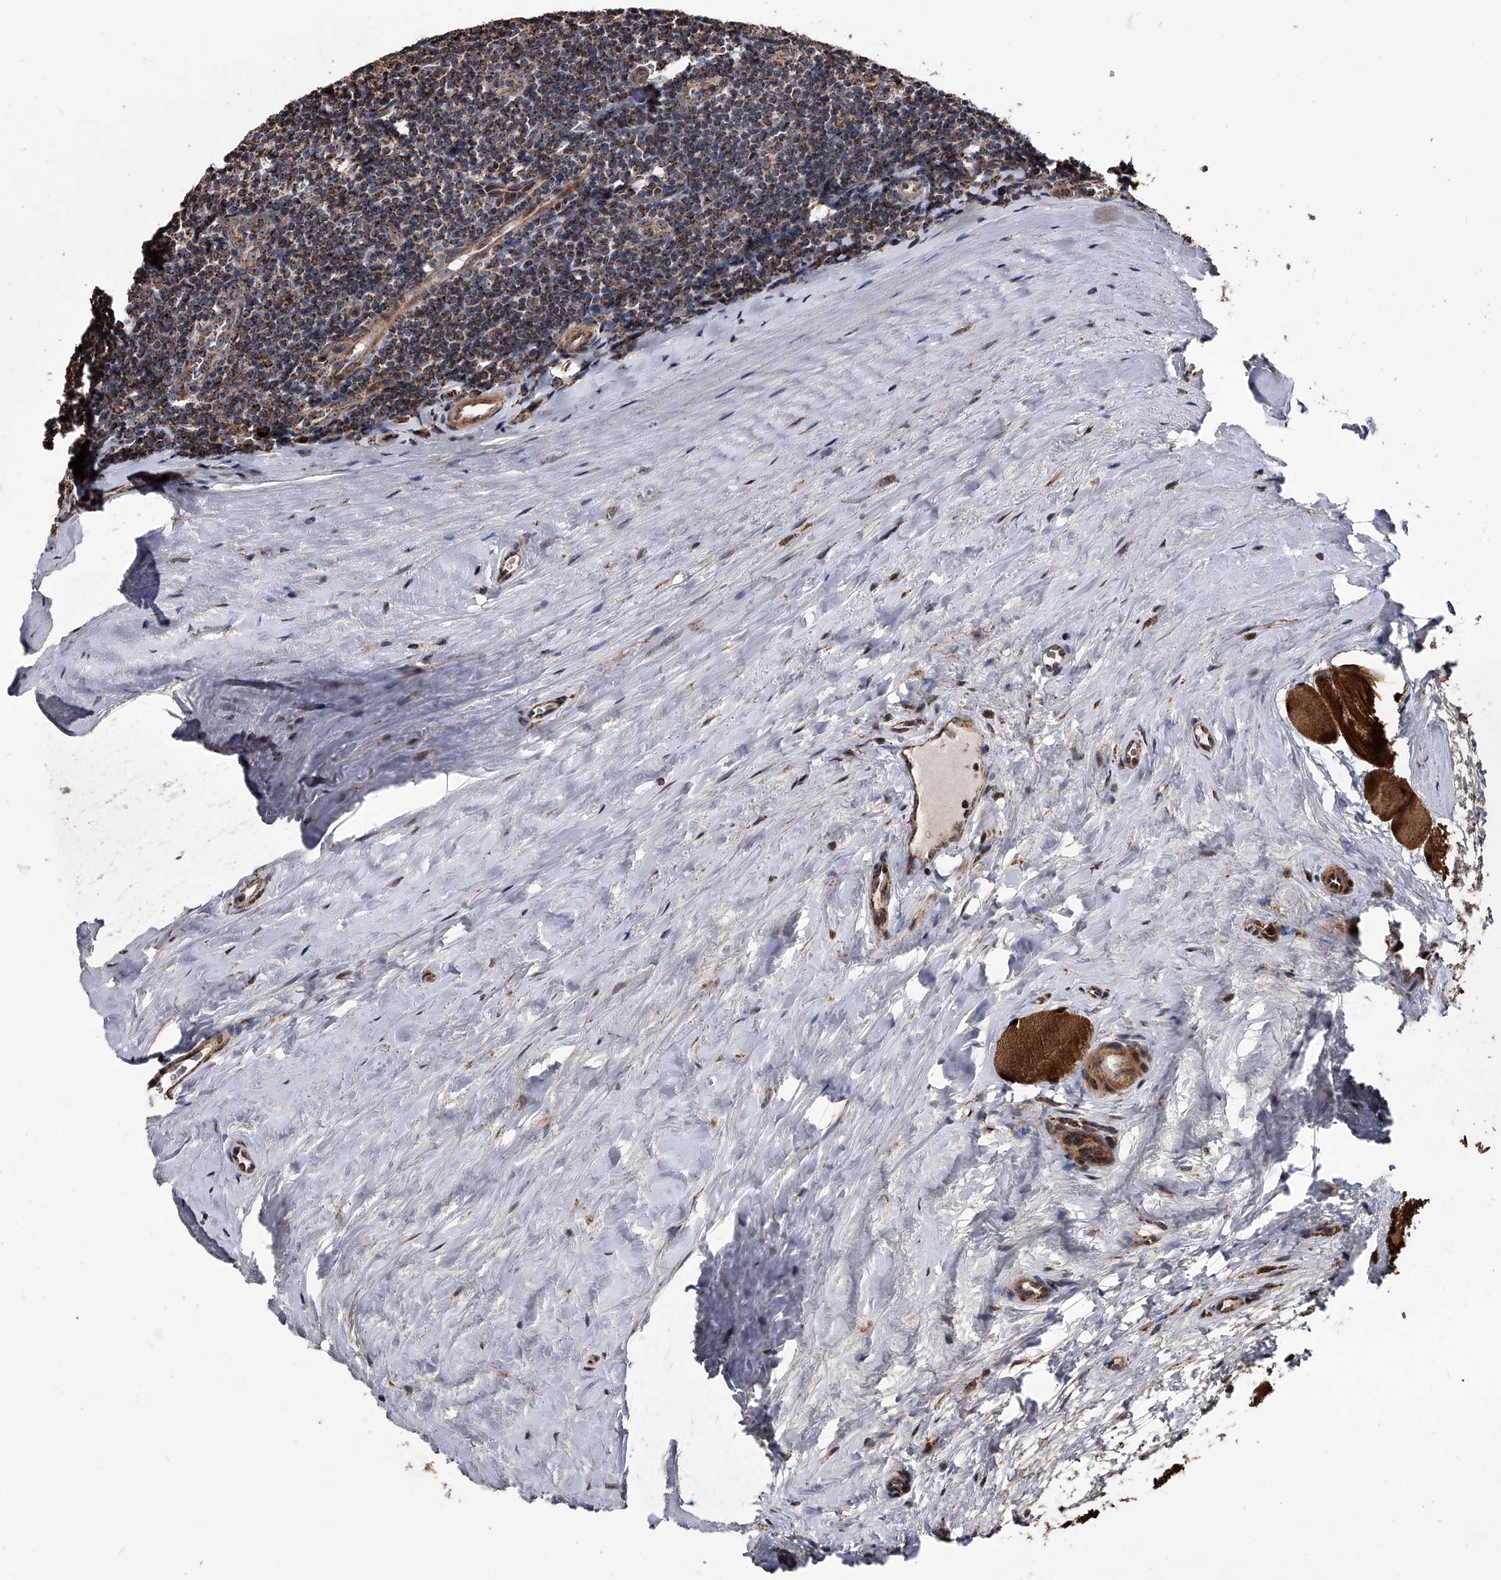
{"staining": {"intensity": "strong", "quantity": "25%-75%", "location": "cytoplasmic/membranous"}, "tissue": "tonsil", "cell_type": "Germinal center cells", "image_type": "normal", "snomed": [{"axis": "morphology", "description": "Normal tissue, NOS"}, {"axis": "topography", "description": "Tonsil"}], "caption": "High-magnification brightfield microscopy of normal tonsil stained with DAB (brown) and counterstained with hematoxylin (blue). germinal center cells exhibit strong cytoplasmic/membranous positivity is seen in about25%-75% of cells. (brown staining indicates protein expression, while blue staining denotes nuclei).", "gene": "SMPDL3A", "patient": {"sex": "male", "age": 27}}